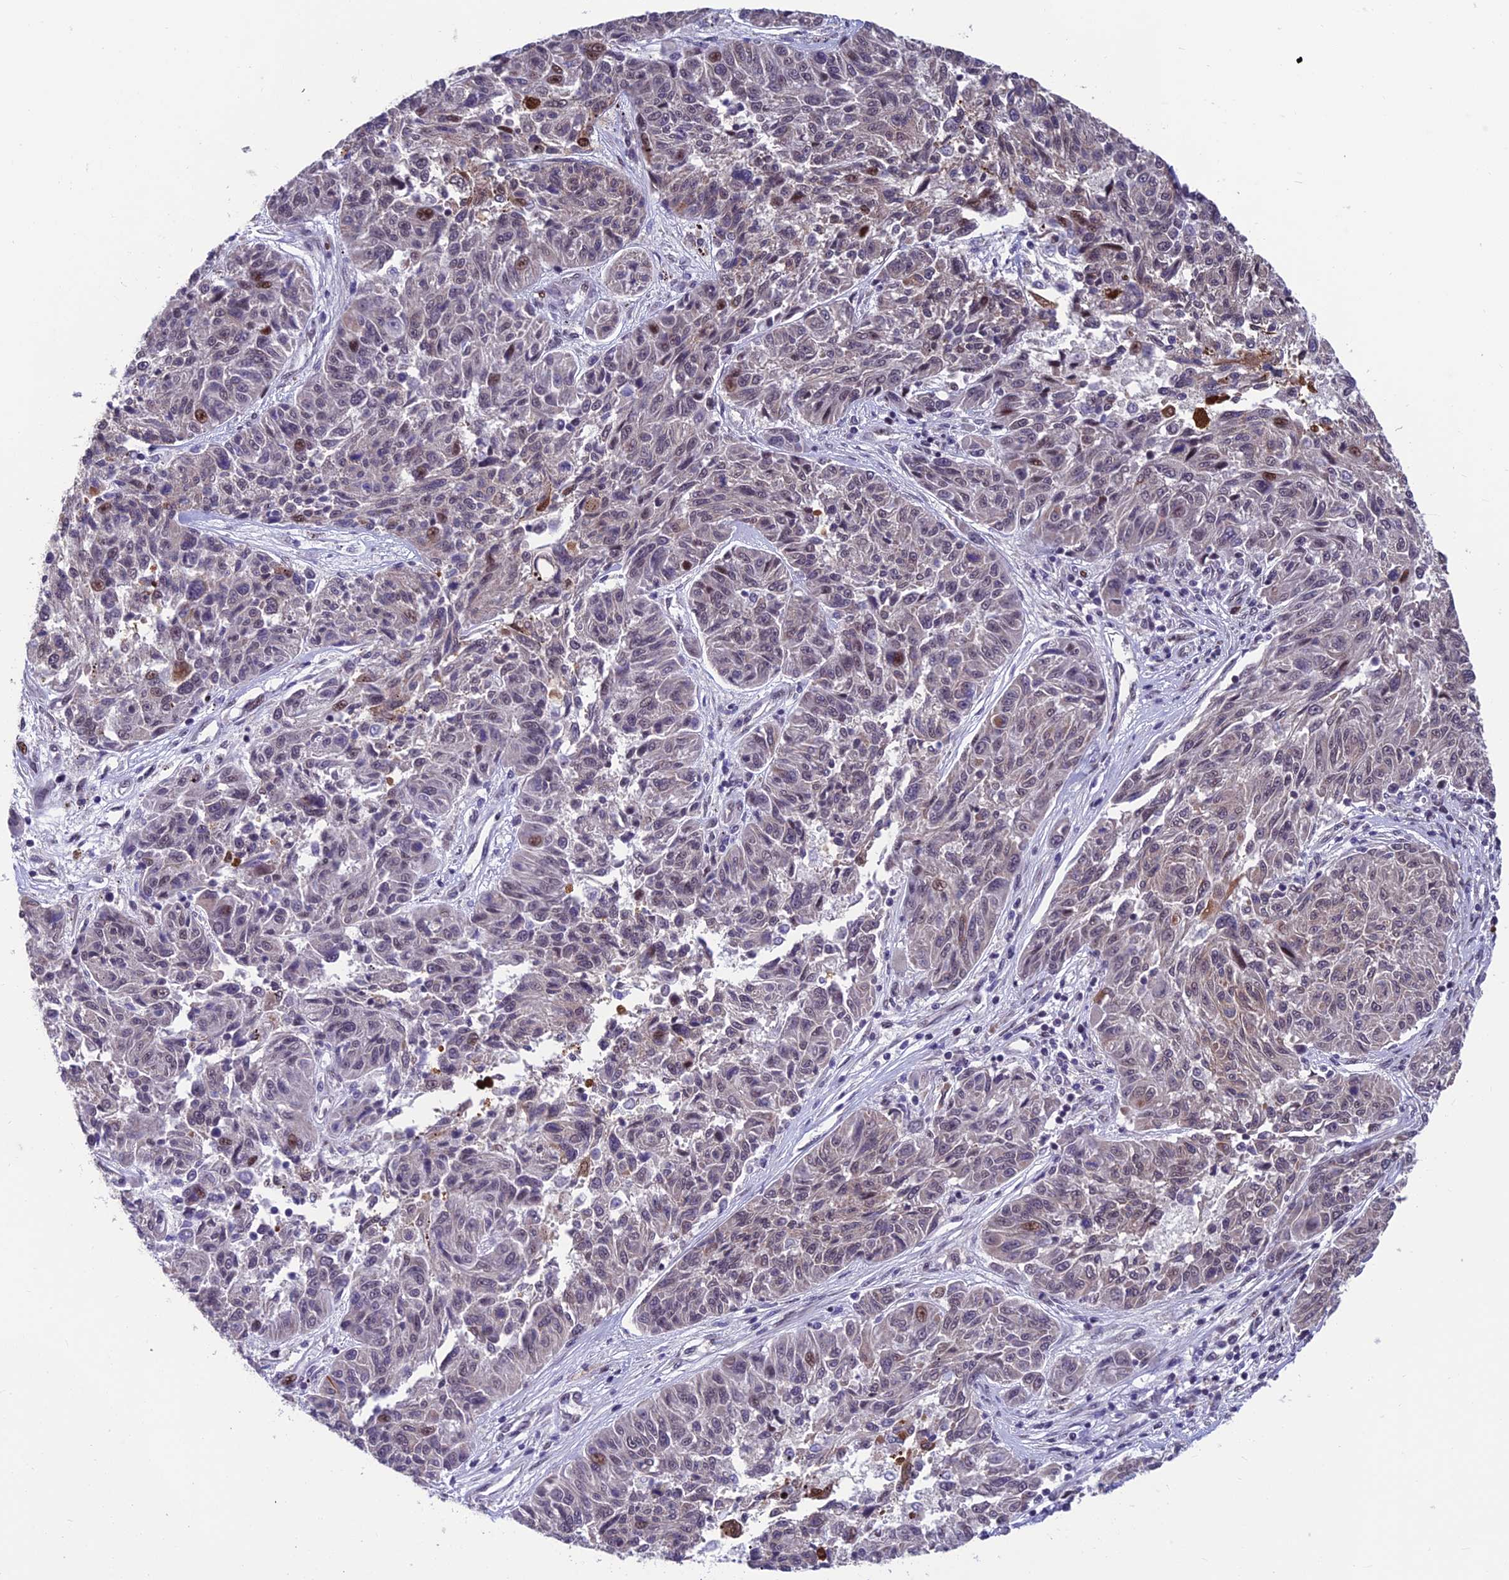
{"staining": {"intensity": "moderate", "quantity": "<25%", "location": "nuclear"}, "tissue": "melanoma", "cell_type": "Tumor cells", "image_type": "cancer", "snomed": [{"axis": "morphology", "description": "Malignant melanoma, NOS"}, {"axis": "topography", "description": "Skin"}], "caption": "IHC staining of malignant melanoma, which displays low levels of moderate nuclear positivity in about <25% of tumor cells indicating moderate nuclear protein positivity. The staining was performed using DAB (brown) for protein detection and nuclei were counterstained in hematoxylin (blue).", "gene": "KIAA1191", "patient": {"sex": "male", "age": 53}}